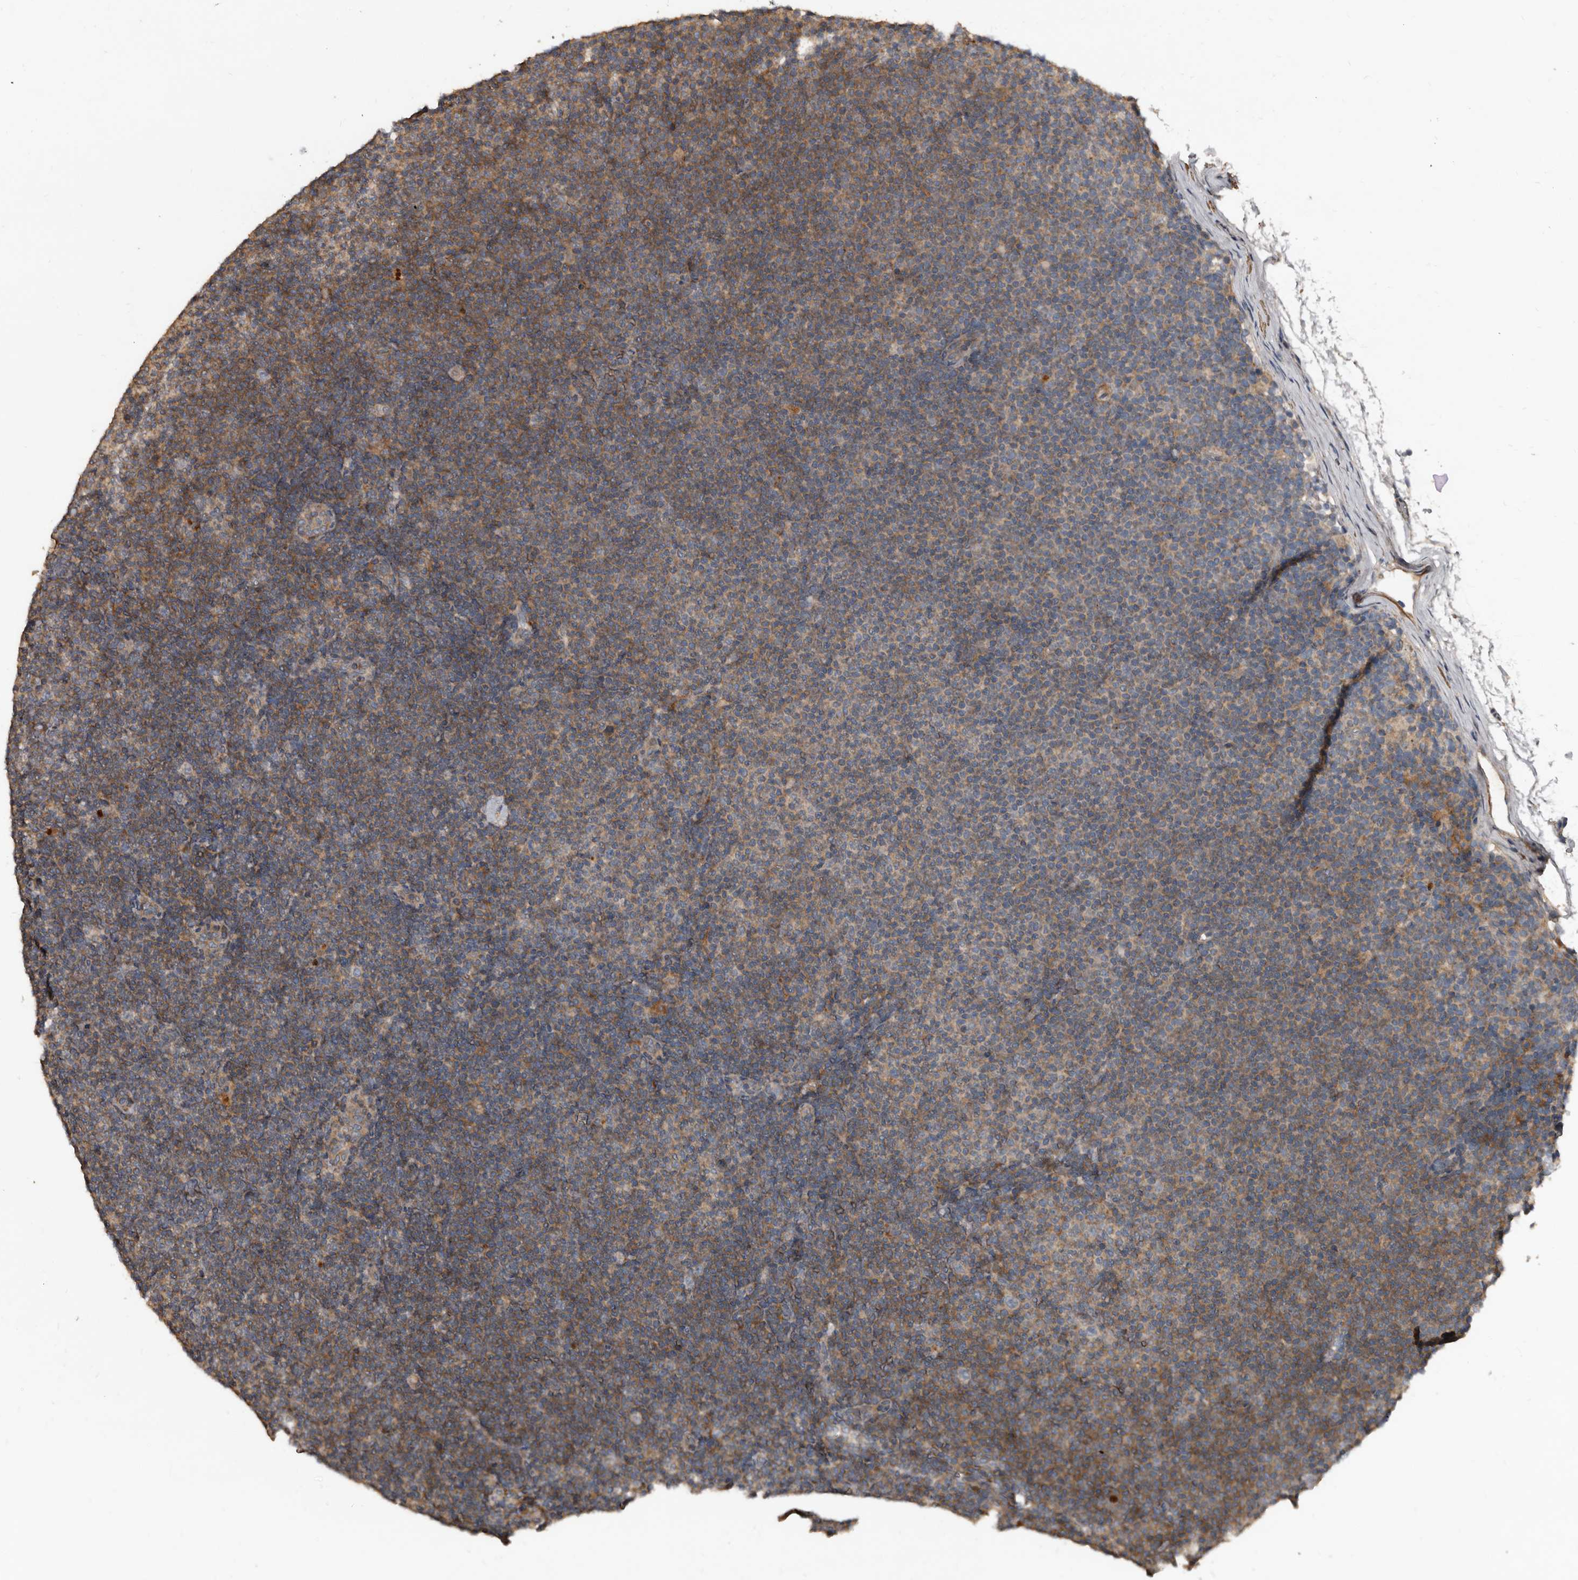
{"staining": {"intensity": "moderate", "quantity": "25%-75%", "location": "cytoplasmic/membranous"}, "tissue": "lymphoma", "cell_type": "Tumor cells", "image_type": "cancer", "snomed": [{"axis": "morphology", "description": "Malignant lymphoma, non-Hodgkin's type, Low grade"}, {"axis": "topography", "description": "Lymph node"}], "caption": "Immunohistochemistry (DAB (3,3'-diaminobenzidine)) staining of malignant lymphoma, non-Hodgkin's type (low-grade) exhibits moderate cytoplasmic/membranous protein positivity in about 25%-75% of tumor cells.", "gene": "GREB1", "patient": {"sex": "female", "age": 53}}